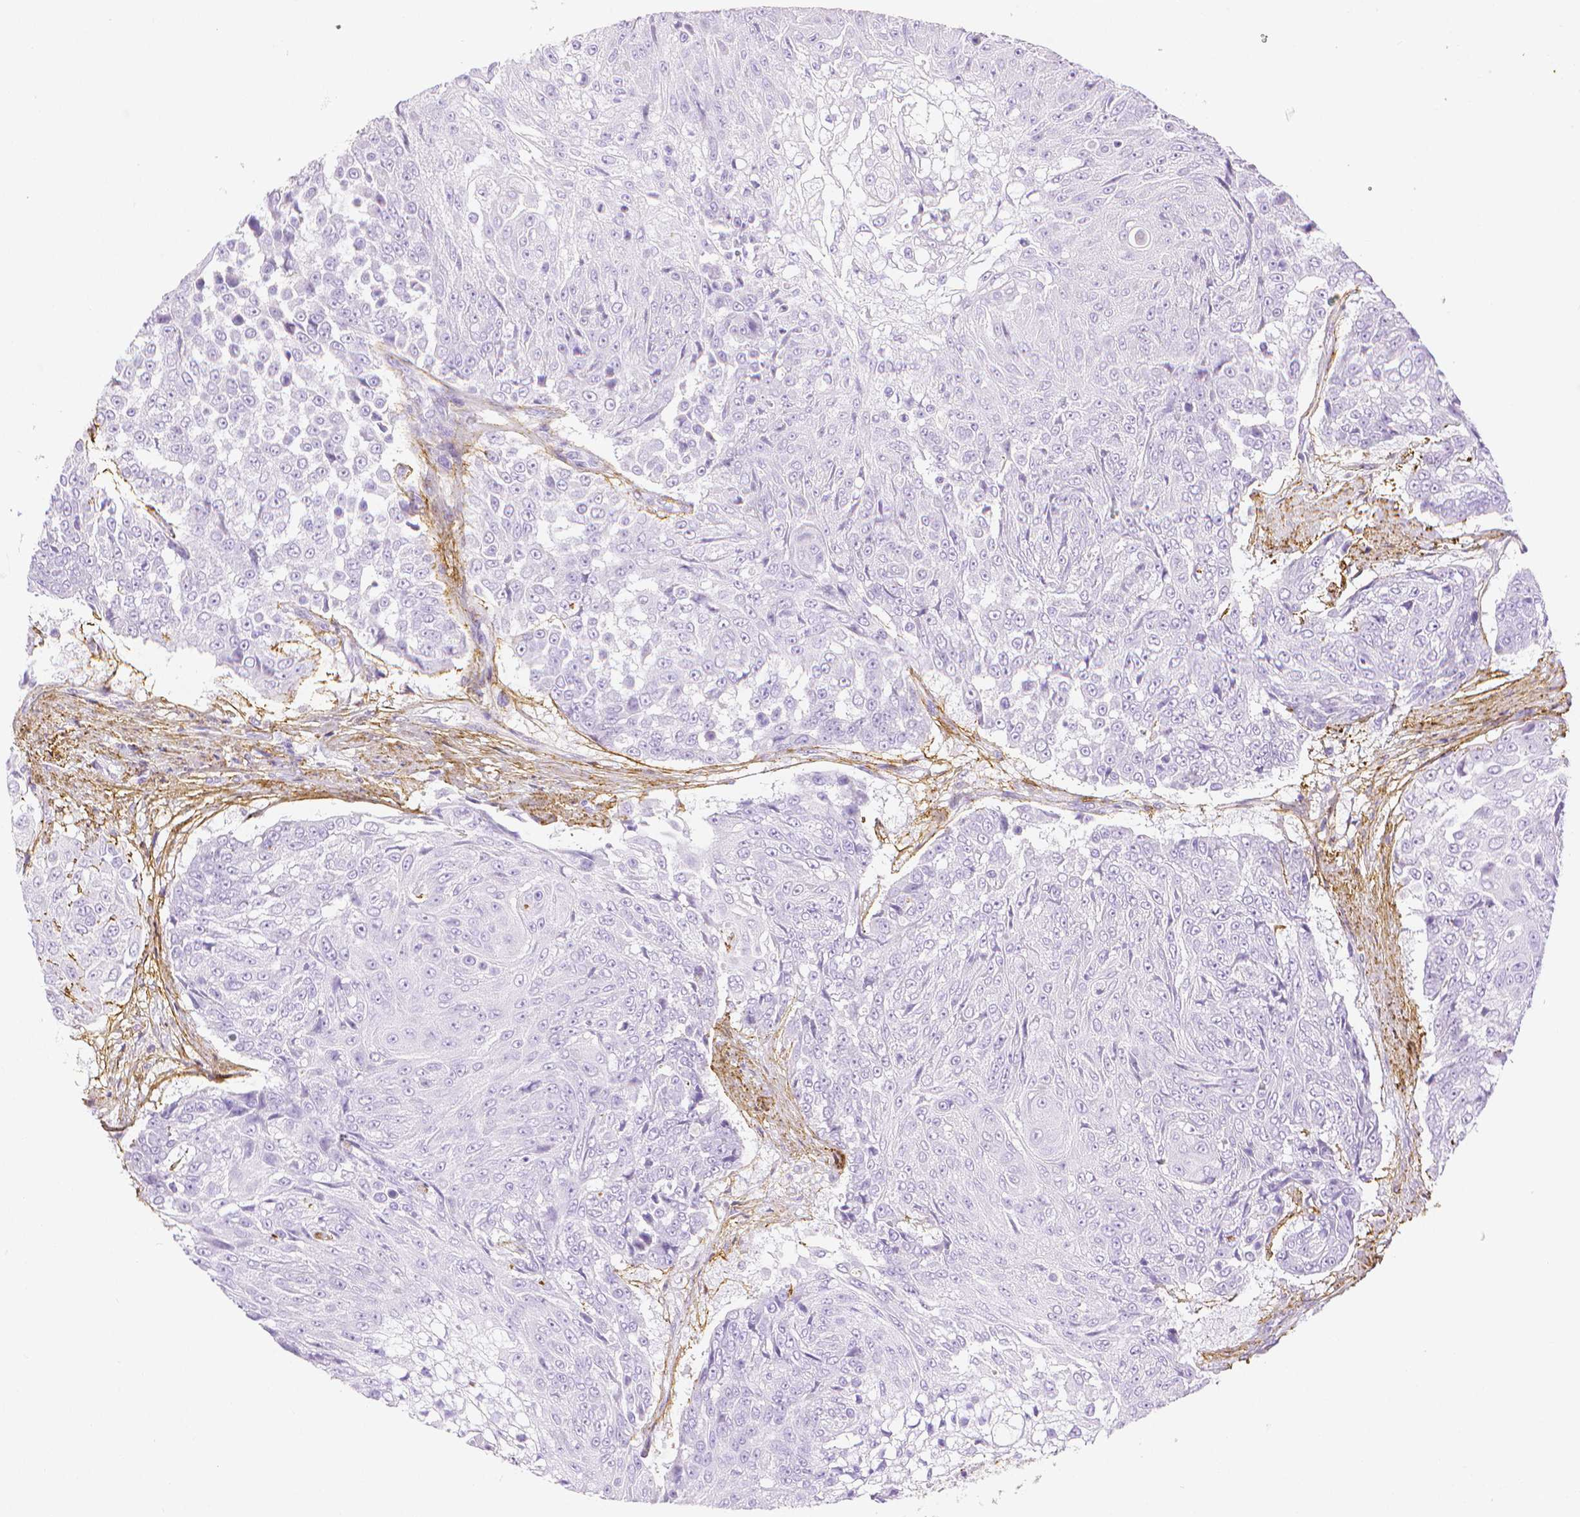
{"staining": {"intensity": "negative", "quantity": "none", "location": "none"}, "tissue": "urothelial cancer", "cell_type": "Tumor cells", "image_type": "cancer", "snomed": [{"axis": "morphology", "description": "Urothelial carcinoma, High grade"}, {"axis": "topography", "description": "Urinary bladder"}], "caption": "An immunohistochemistry micrograph of urothelial cancer is shown. There is no staining in tumor cells of urothelial cancer. The staining was performed using DAB (3,3'-diaminobenzidine) to visualize the protein expression in brown, while the nuclei were stained in blue with hematoxylin (Magnification: 20x).", "gene": "FBN1", "patient": {"sex": "female", "age": 63}}